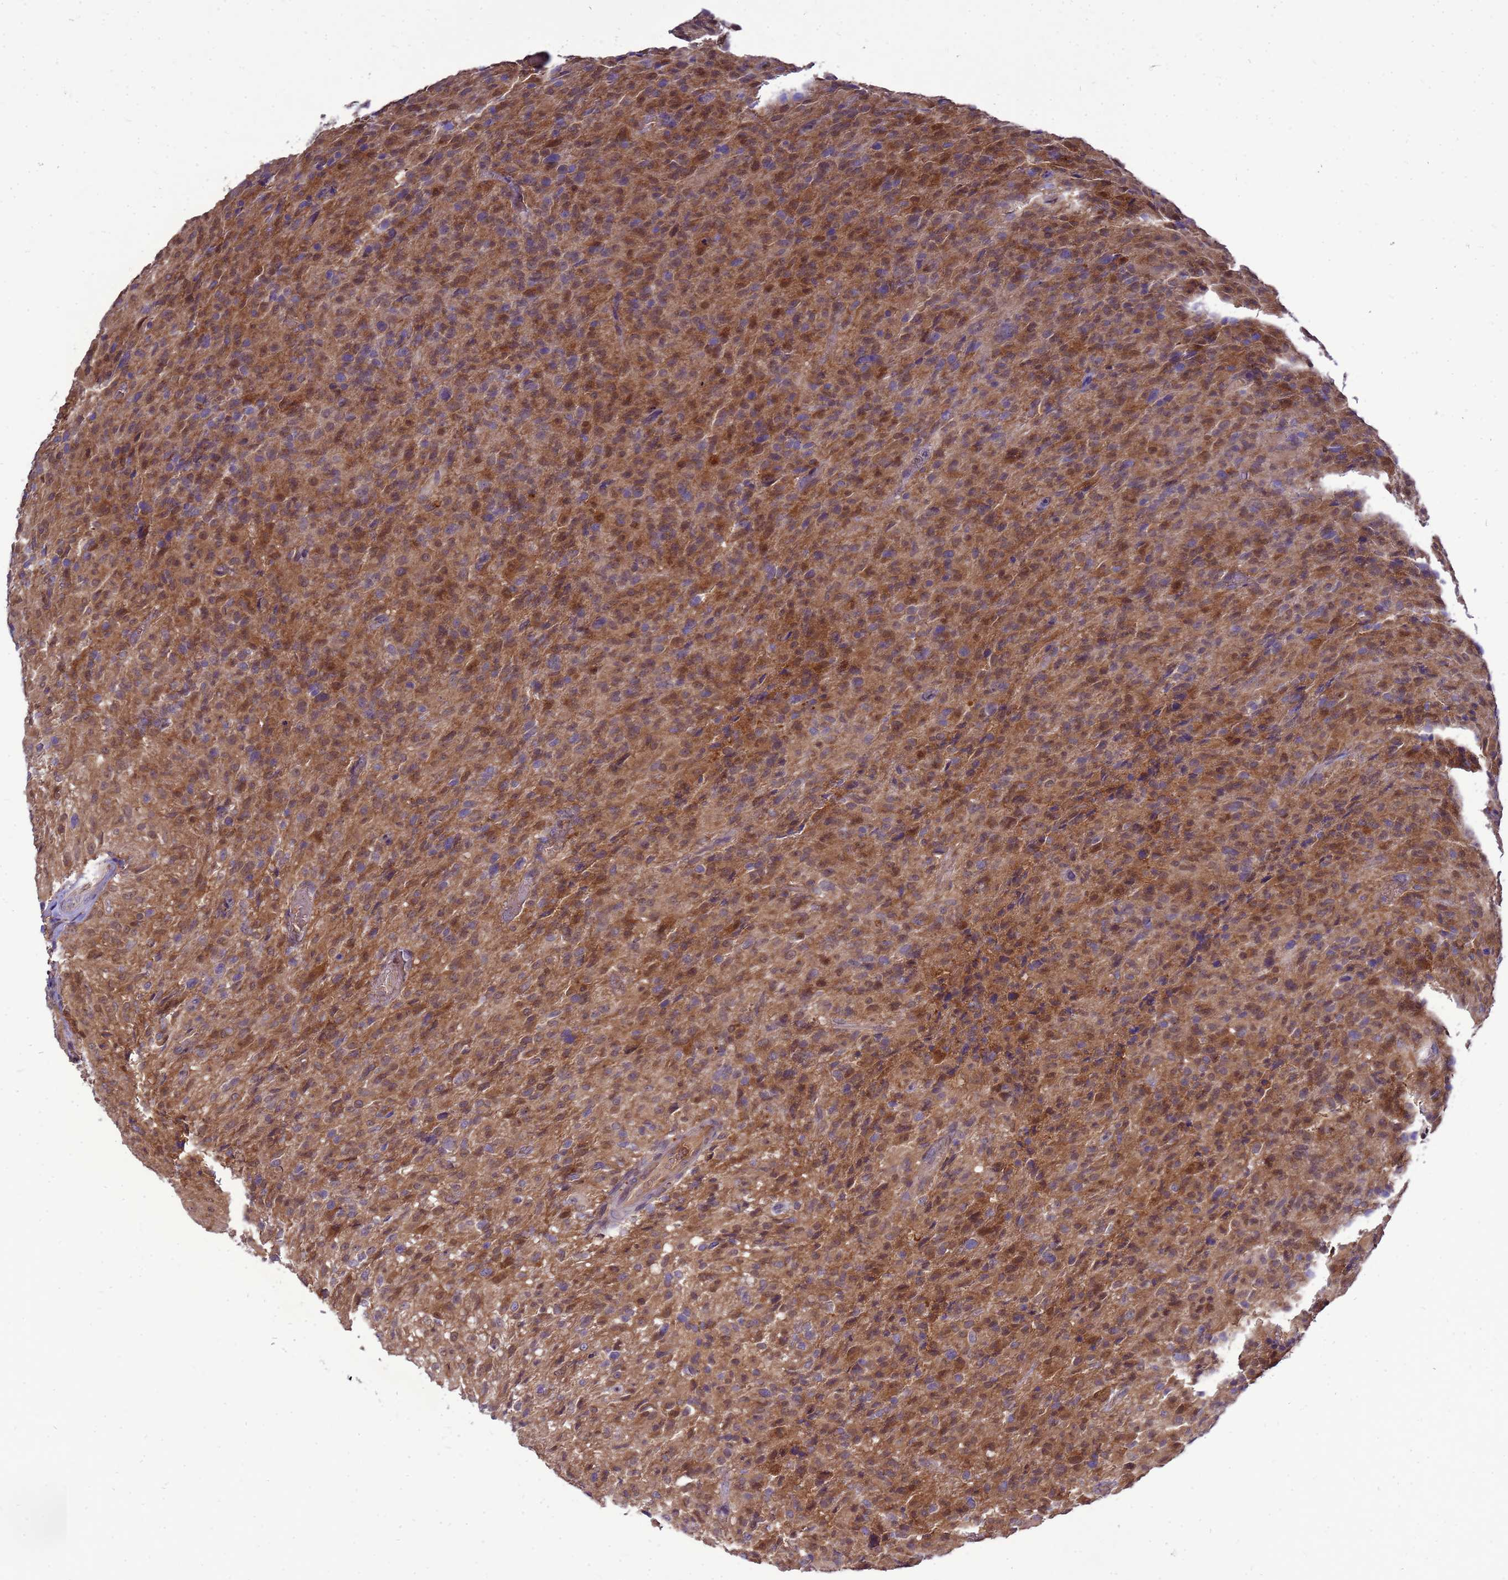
{"staining": {"intensity": "strong", "quantity": ">75%", "location": "cytoplasmic/membranous,nuclear"}, "tissue": "glioma", "cell_type": "Tumor cells", "image_type": "cancer", "snomed": [{"axis": "morphology", "description": "Glioma, malignant, High grade"}, {"axis": "topography", "description": "Brain"}], "caption": "This photomicrograph reveals IHC staining of glioma, with high strong cytoplasmic/membranous and nuclear positivity in about >75% of tumor cells.", "gene": "EIF4EBP3", "patient": {"sex": "female", "age": 57}}